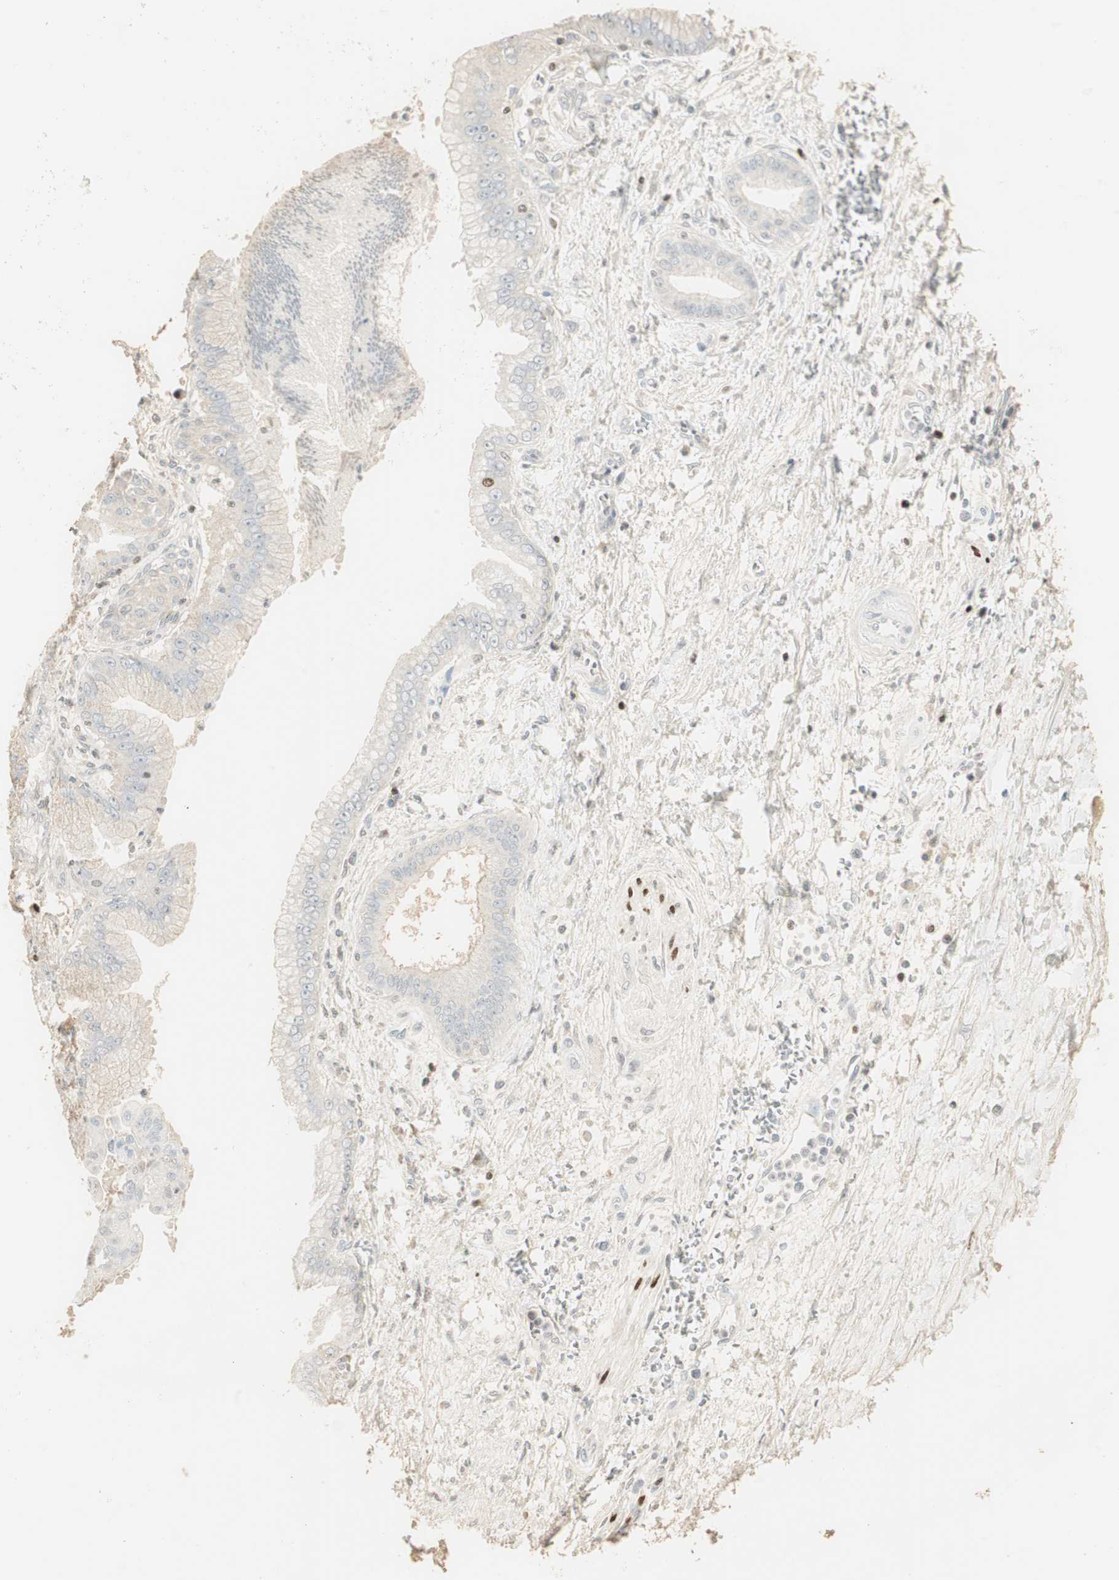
{"staining": {"intensity": "negative", "quantity": "none", "location": "none"}, "tissue": "pancreatic cancer", "cell_type": "Tumor cells", "image_type": "cancer", "snomed": [{"axis": "morphology", "description": "Adenocarcinoma, NOS"}, {"axis": "topography", "description": "Pancreas"}], "caption": "This is an IHC micrograph of pancreatic adenocarcinoma. There is no expression in tumor cells.", "gene": "RUNX2", "patient": {"sex": "male", "age": 59}}